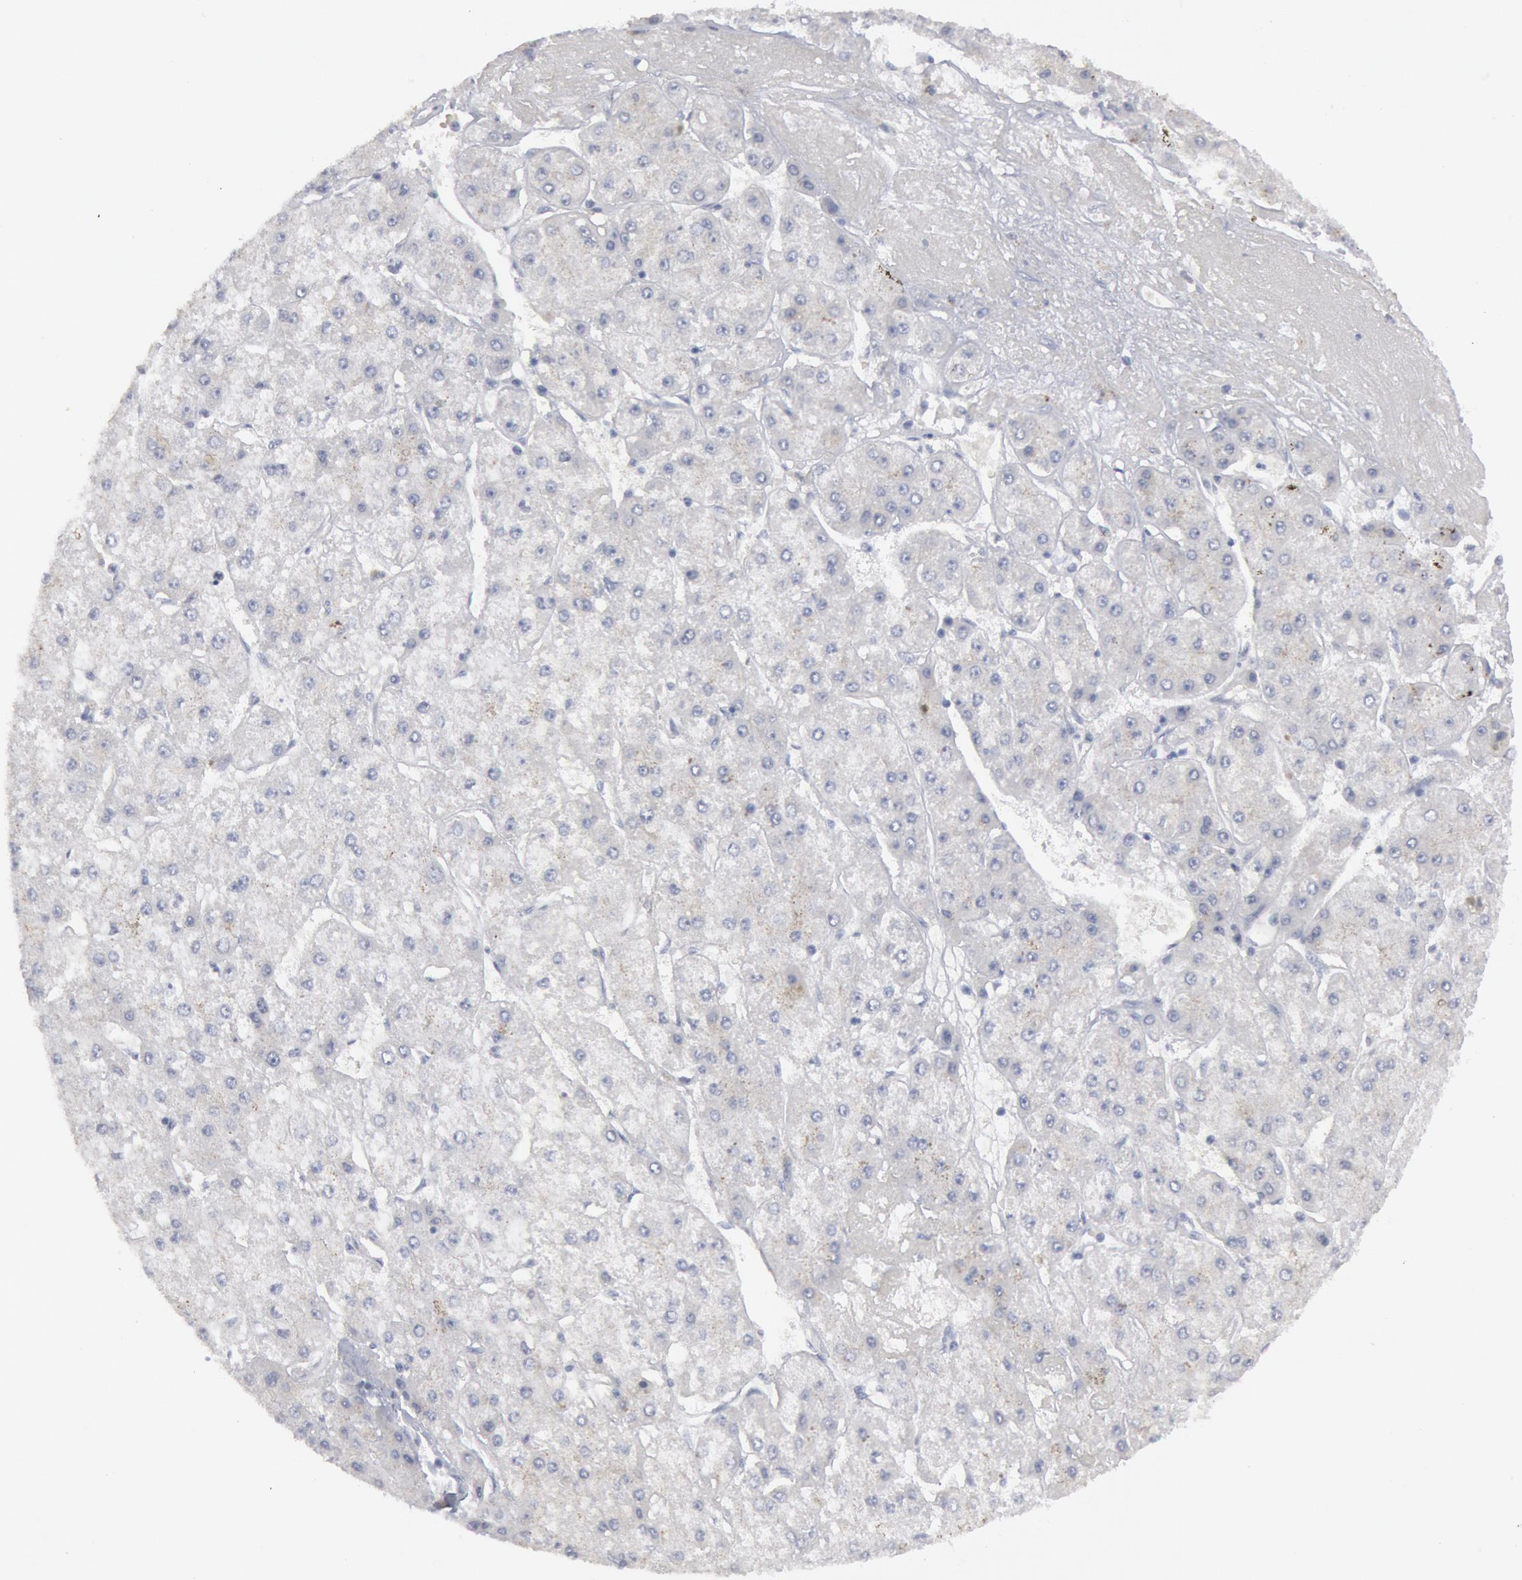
{"staining": {"intensity": "negative", "quantity": "none", "location": "none"}, "tissue": "liver cancer", "cell_type": "Tumor cells", "image_type": "cancer", "snomed": [{"axis": "morphology", "description": "Carcinoma, Hepatocellular, NOS"}, {"axis": "topography", "description": "Liver"}], "caption": "A histopathology image of human liver hepatocellular carcinoma is negative for staining in tumor cells.", "gene": "DMC1", "patient": {"sex": "female", "age": 52}}